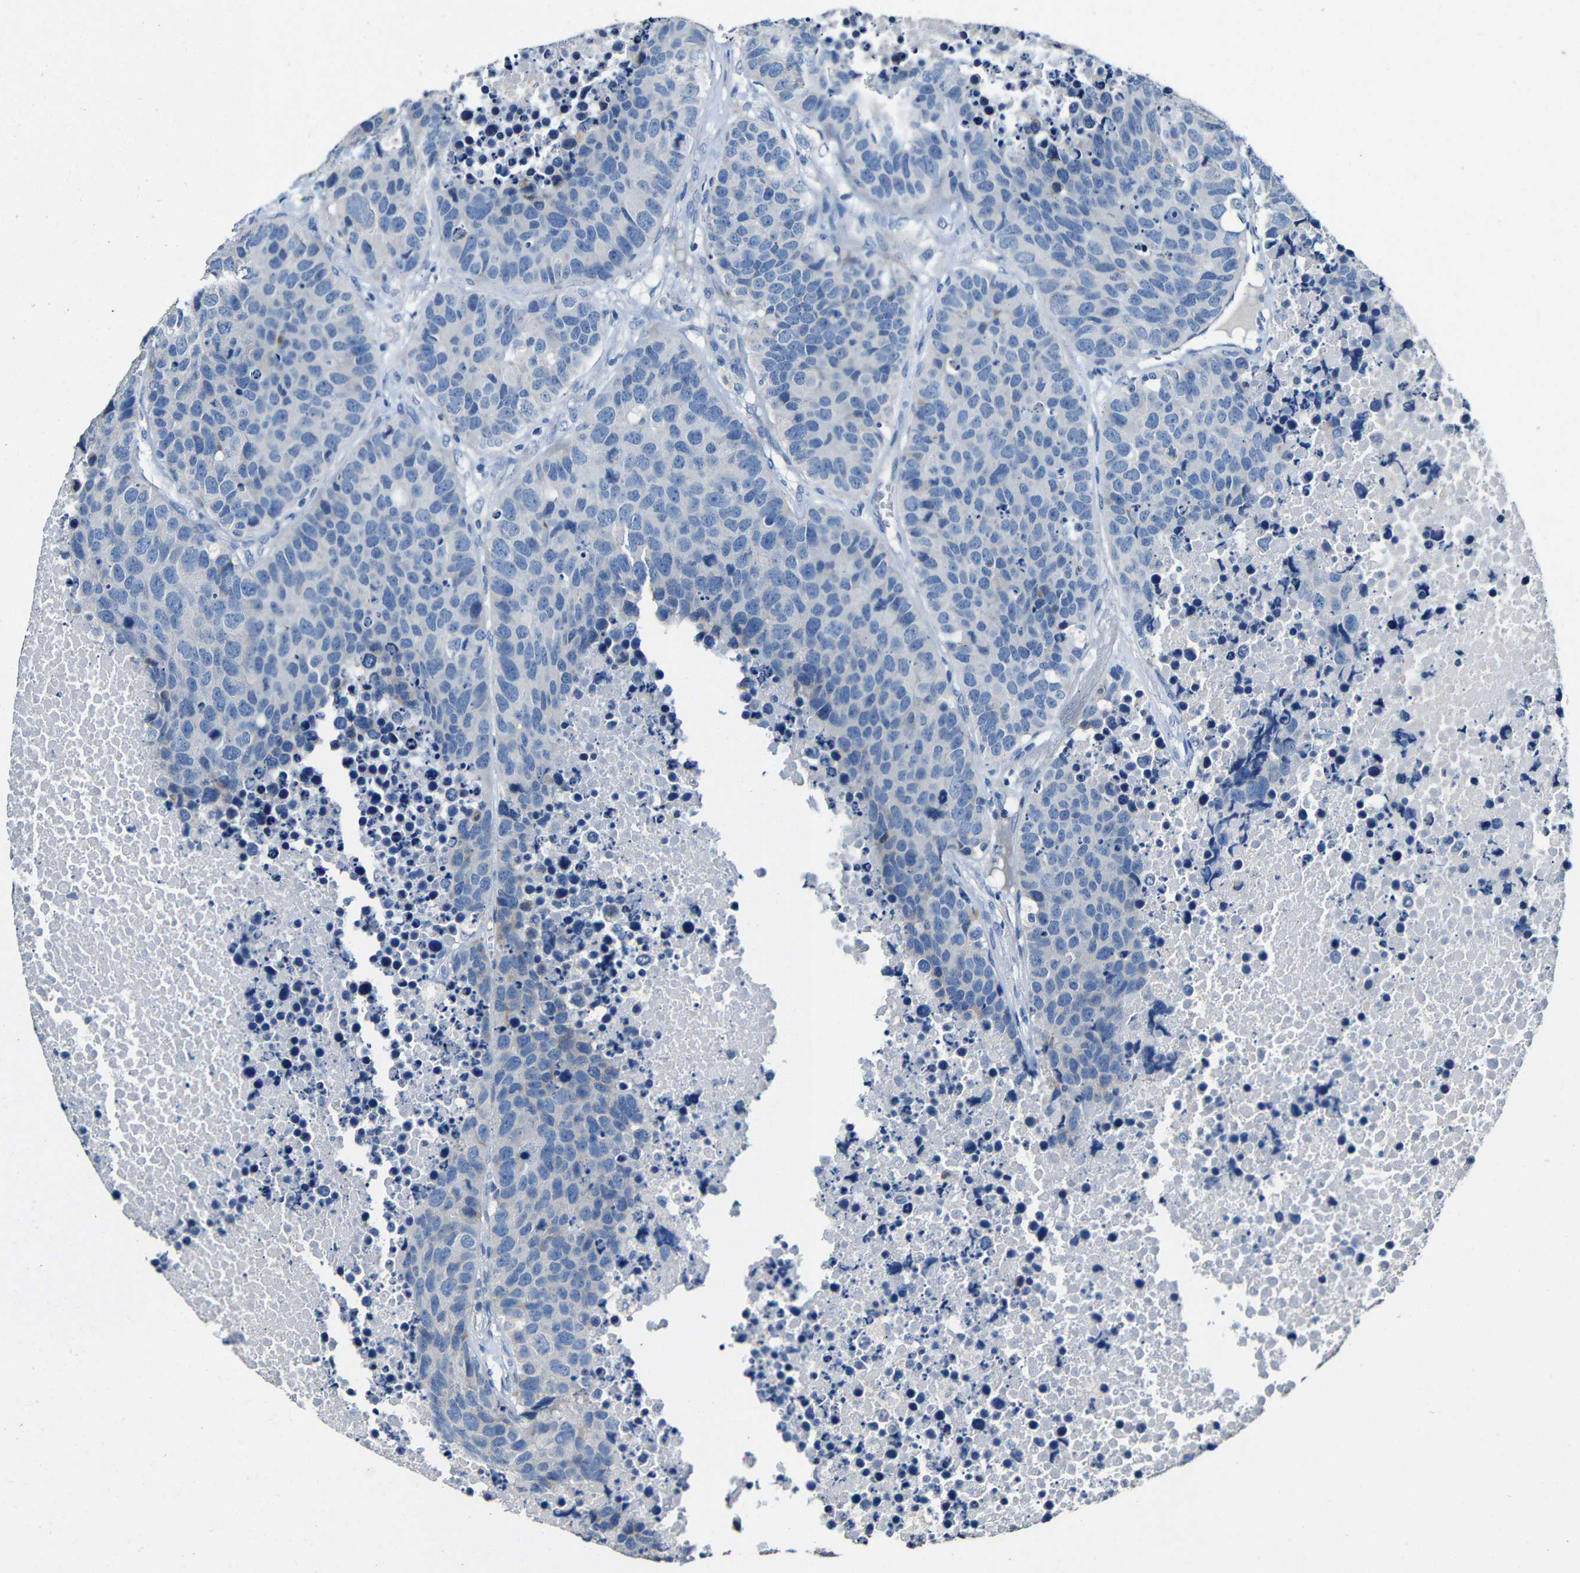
{"staining": {"intensity": "negative", "quantity": "none", "location": "none"}, "tissue": "carcinoid", "cell_type": "Tumor cells", "image_type": "cancer", "snomed": [{"axis": "morphology", "description": "Carcinoid, malignant, NOS"}, {"axis": "topography", "description": "Lung"}], "caption": "The histopathology image displays no staining of tumor cells in carcinoid. (DAB immunohistochemistry (IHC) with hematoxylin counter stain).", "gene": "ACKR2", "patient": {"sex": "male", "age": 60}}